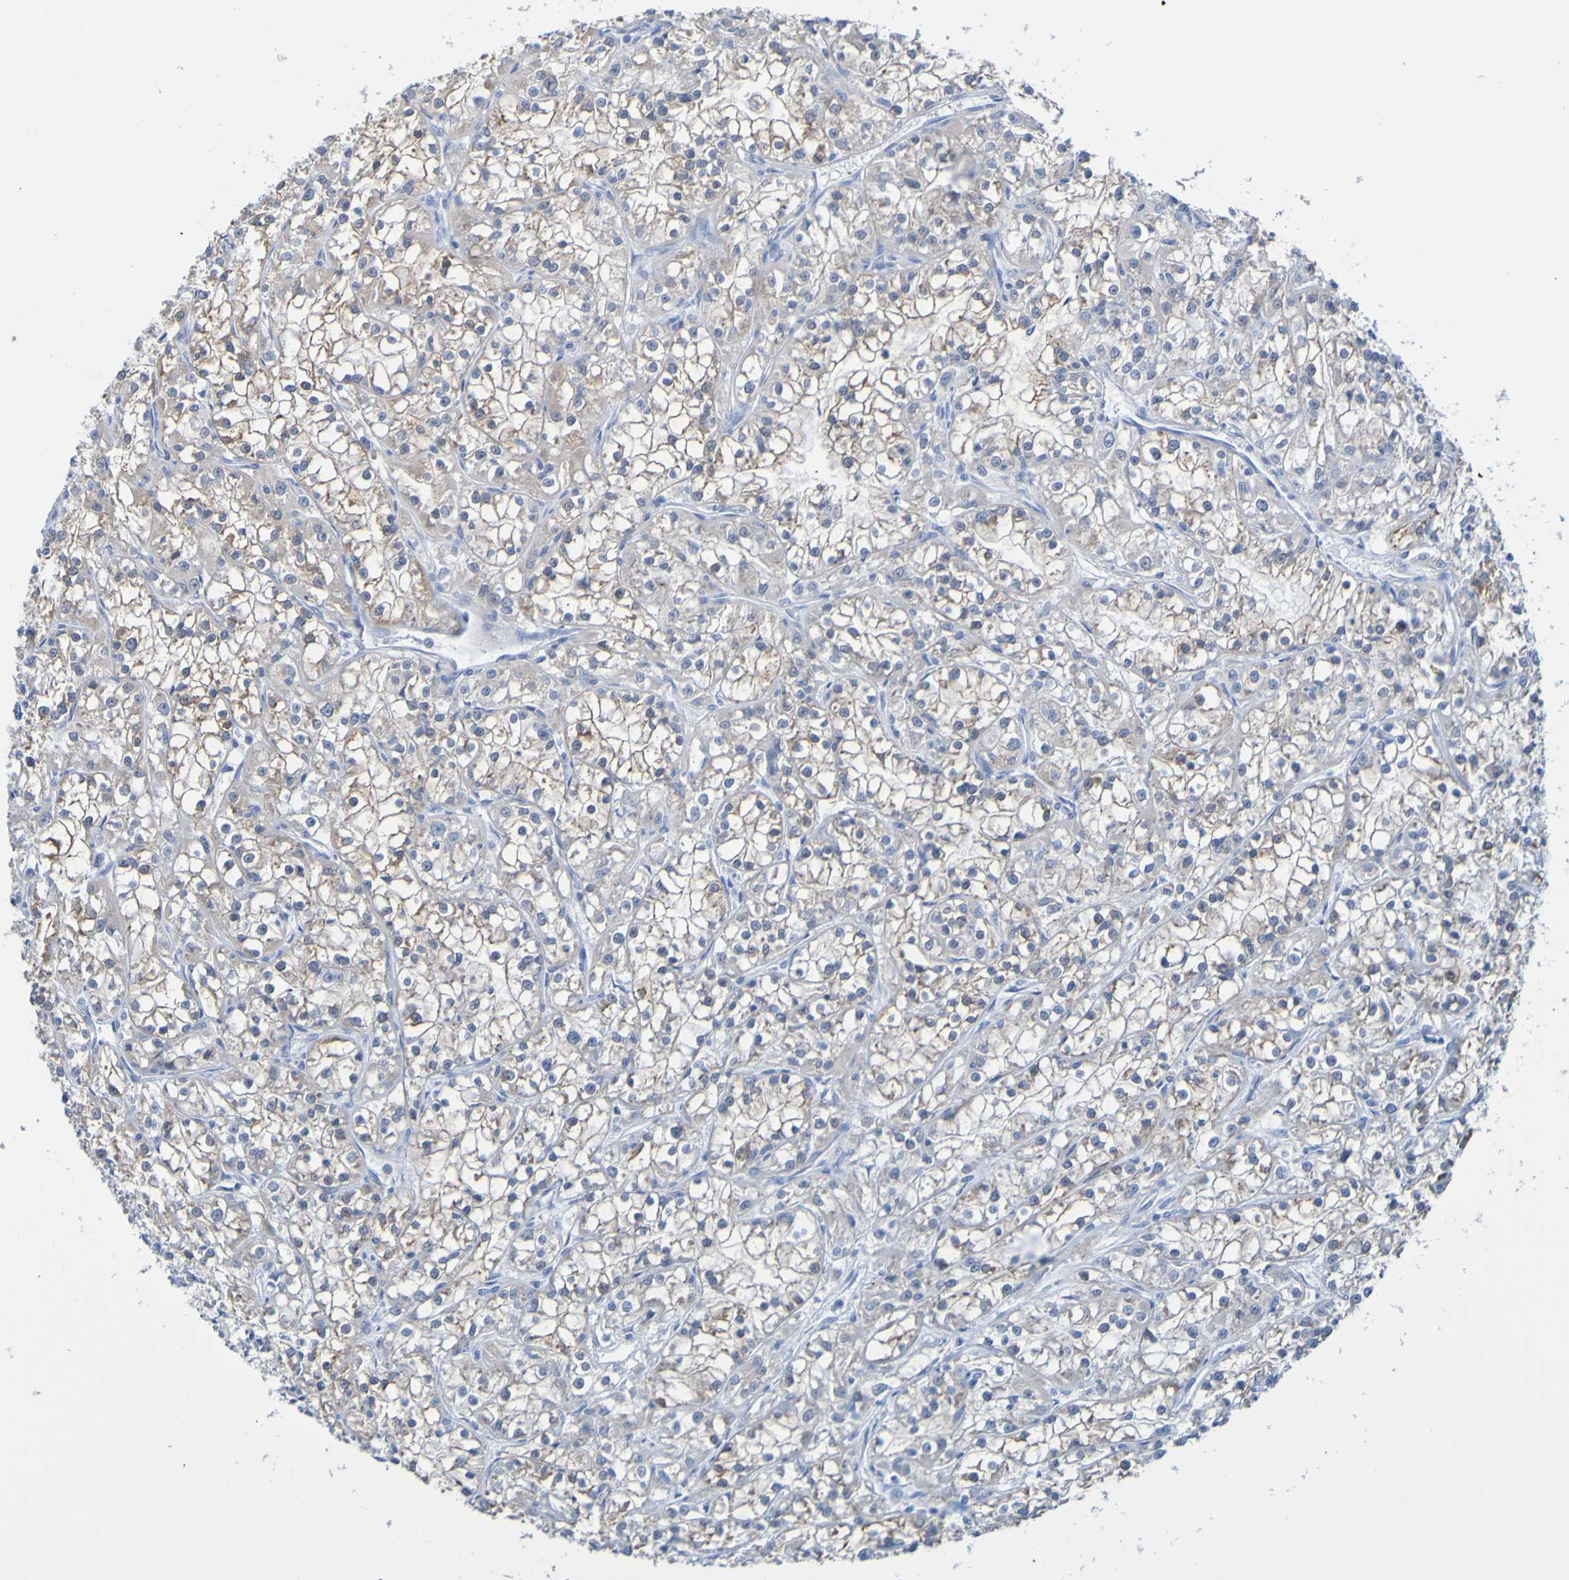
{"staining": {"intensity": "weak", "quantity": ">75%", "location": "cytoplasmic/membranous"}, "tissue": "renal cancer", "cell_type": "Tumor cells", "image_type": "cancer", "snomed": [{"axis": "morphology", "description": "Adenocarcinoma, NOS"}, {"axis": "topography", "description": "Kidney"}], "caption": "Renal adenocarcinoma stained with a protein marker shows weak staining in tumor cells.", "gene": "ACMSD", "patient": {"sex": "female", "age": 52}}